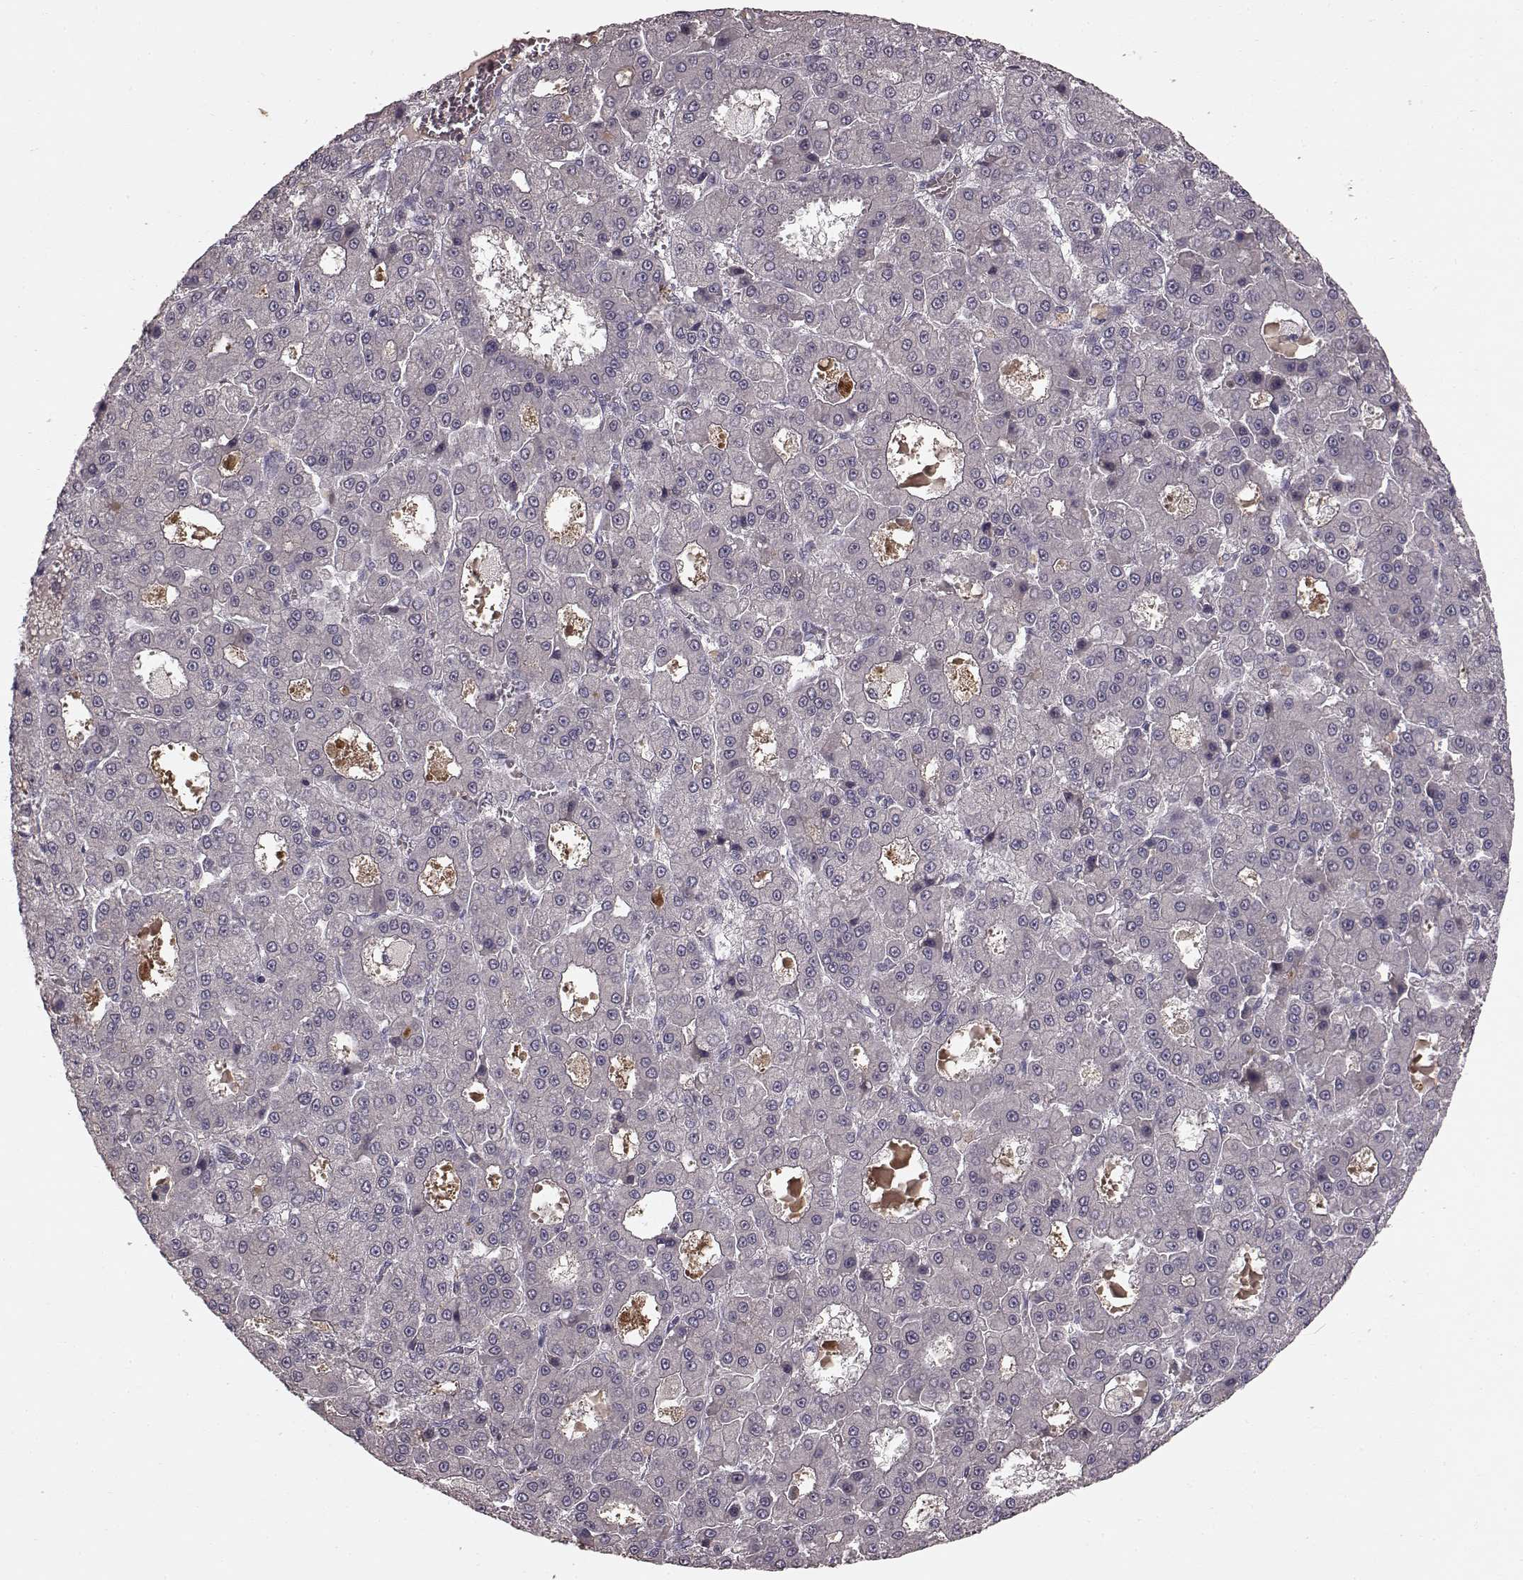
{"staining": {"intensity": "negative", "quantity": "none", "location": "none"}, "tissue": "liver cancer", "cell_type": "Tumor cells", "image_type": "cancer", "snomed": [{"axis": "morphology", "description": "Carcinoma, Hepatocellular, NOS"}, {"axis": "topography", "description": "Liver"}], "caption": "Tumor cells are negative for brown protein staining in liver cancer (hepatocellular carcinoma).", "gene": "SLC22A18", "patient": {"sex": "male", "age": 70}}